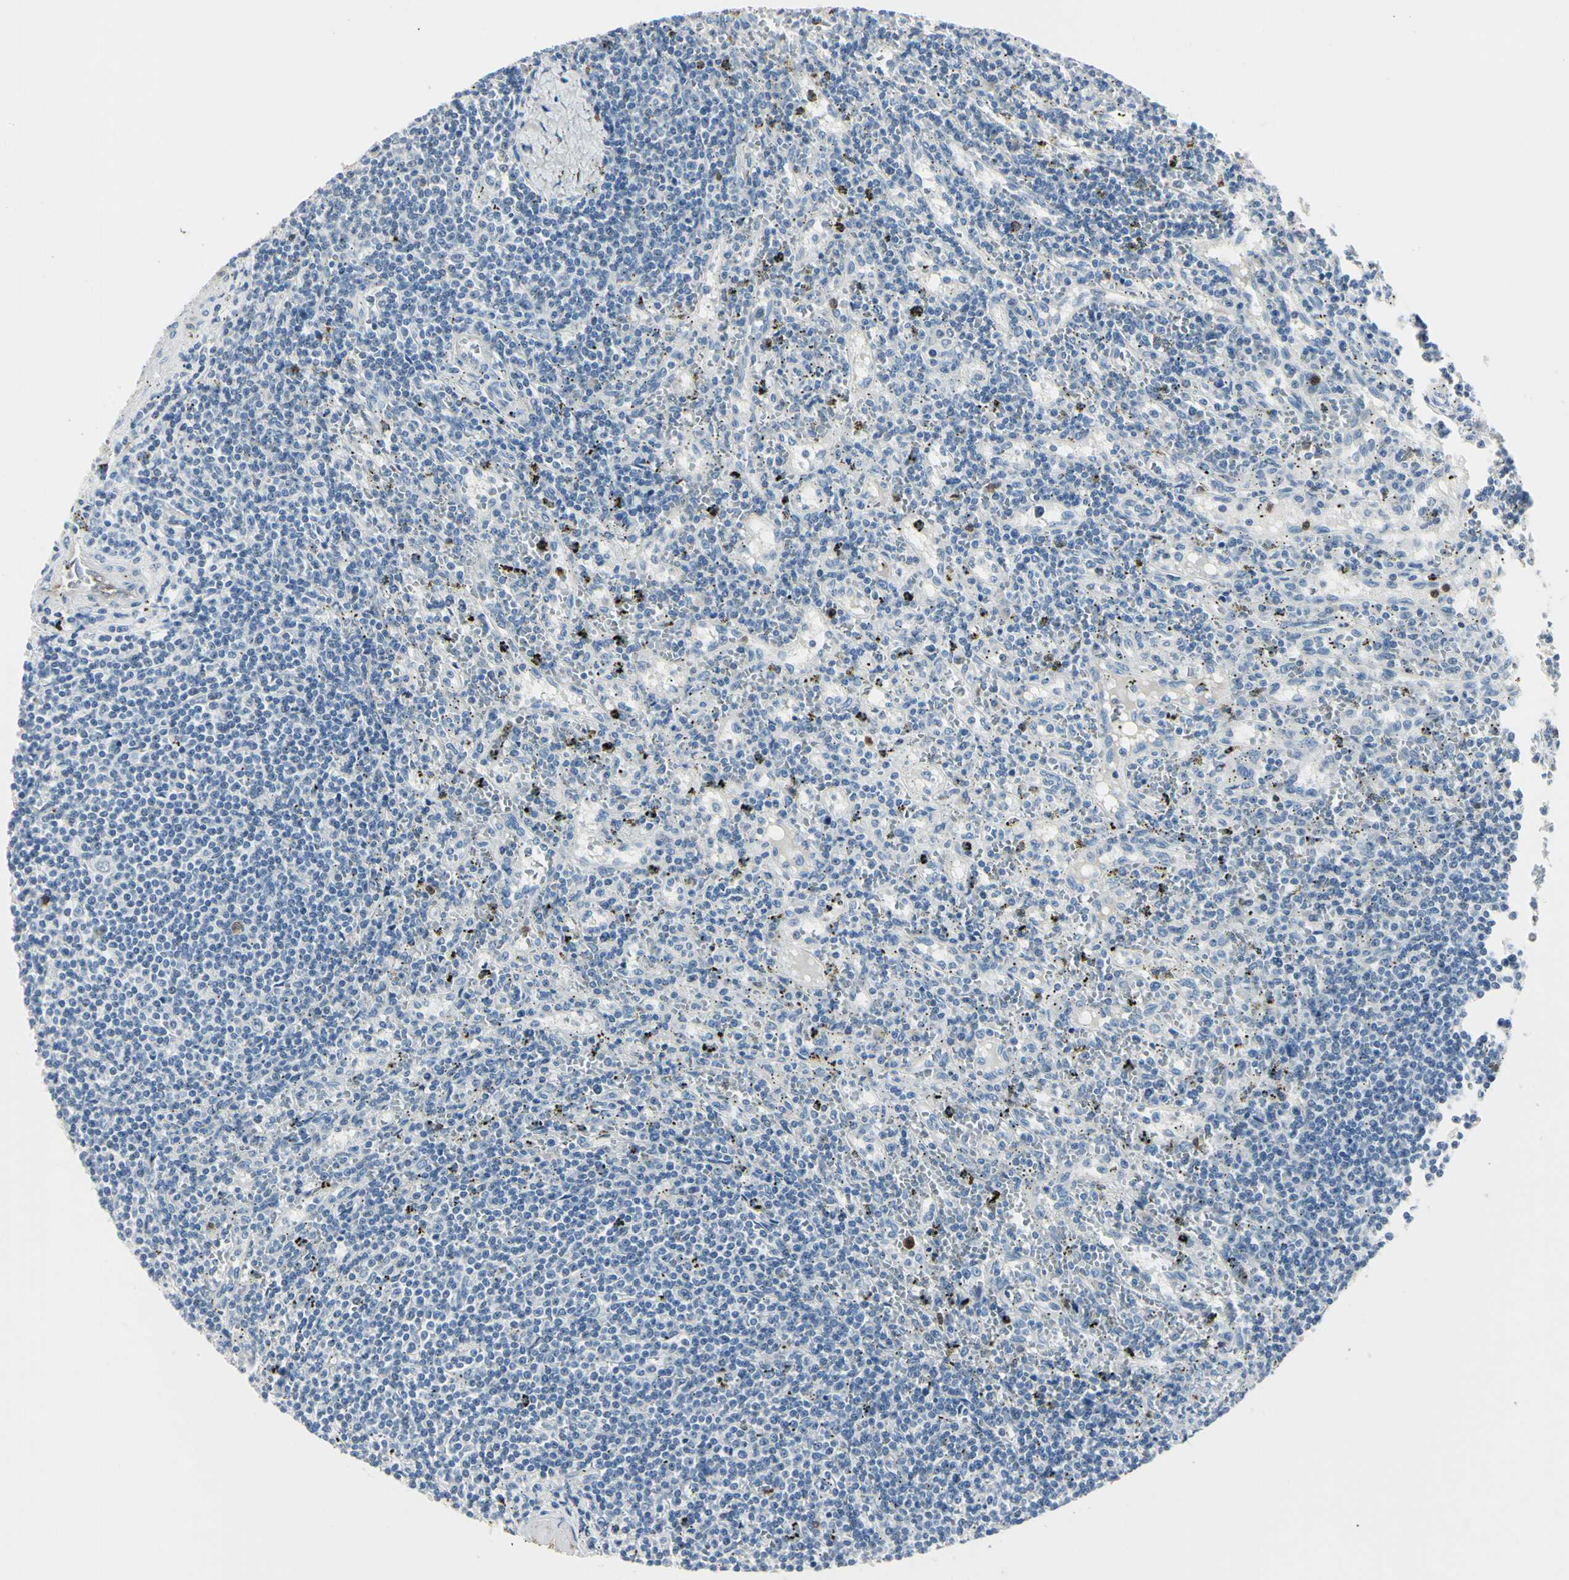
{"staining": {"intensity": "negative", "quantity": "none", "location": "none"}, "tissue": "lymphoma", "cell_type": "Tumor cells", "image_type": "cancer", "snomed": [{"axis": "morphology", "description": "Malignant lymphoma, non-Hodgkin's type, Low grade"}, {"axis": "topography", "description": "Spleen"}], "caption": "Malignant lymphoma, non-Hodgkin's type (low-grade) was stained to show a protein in brown. There is no significant staining in tumor cells.", "gene": "AKR1C3", "patient": {"sex": "male", "age": 76}}